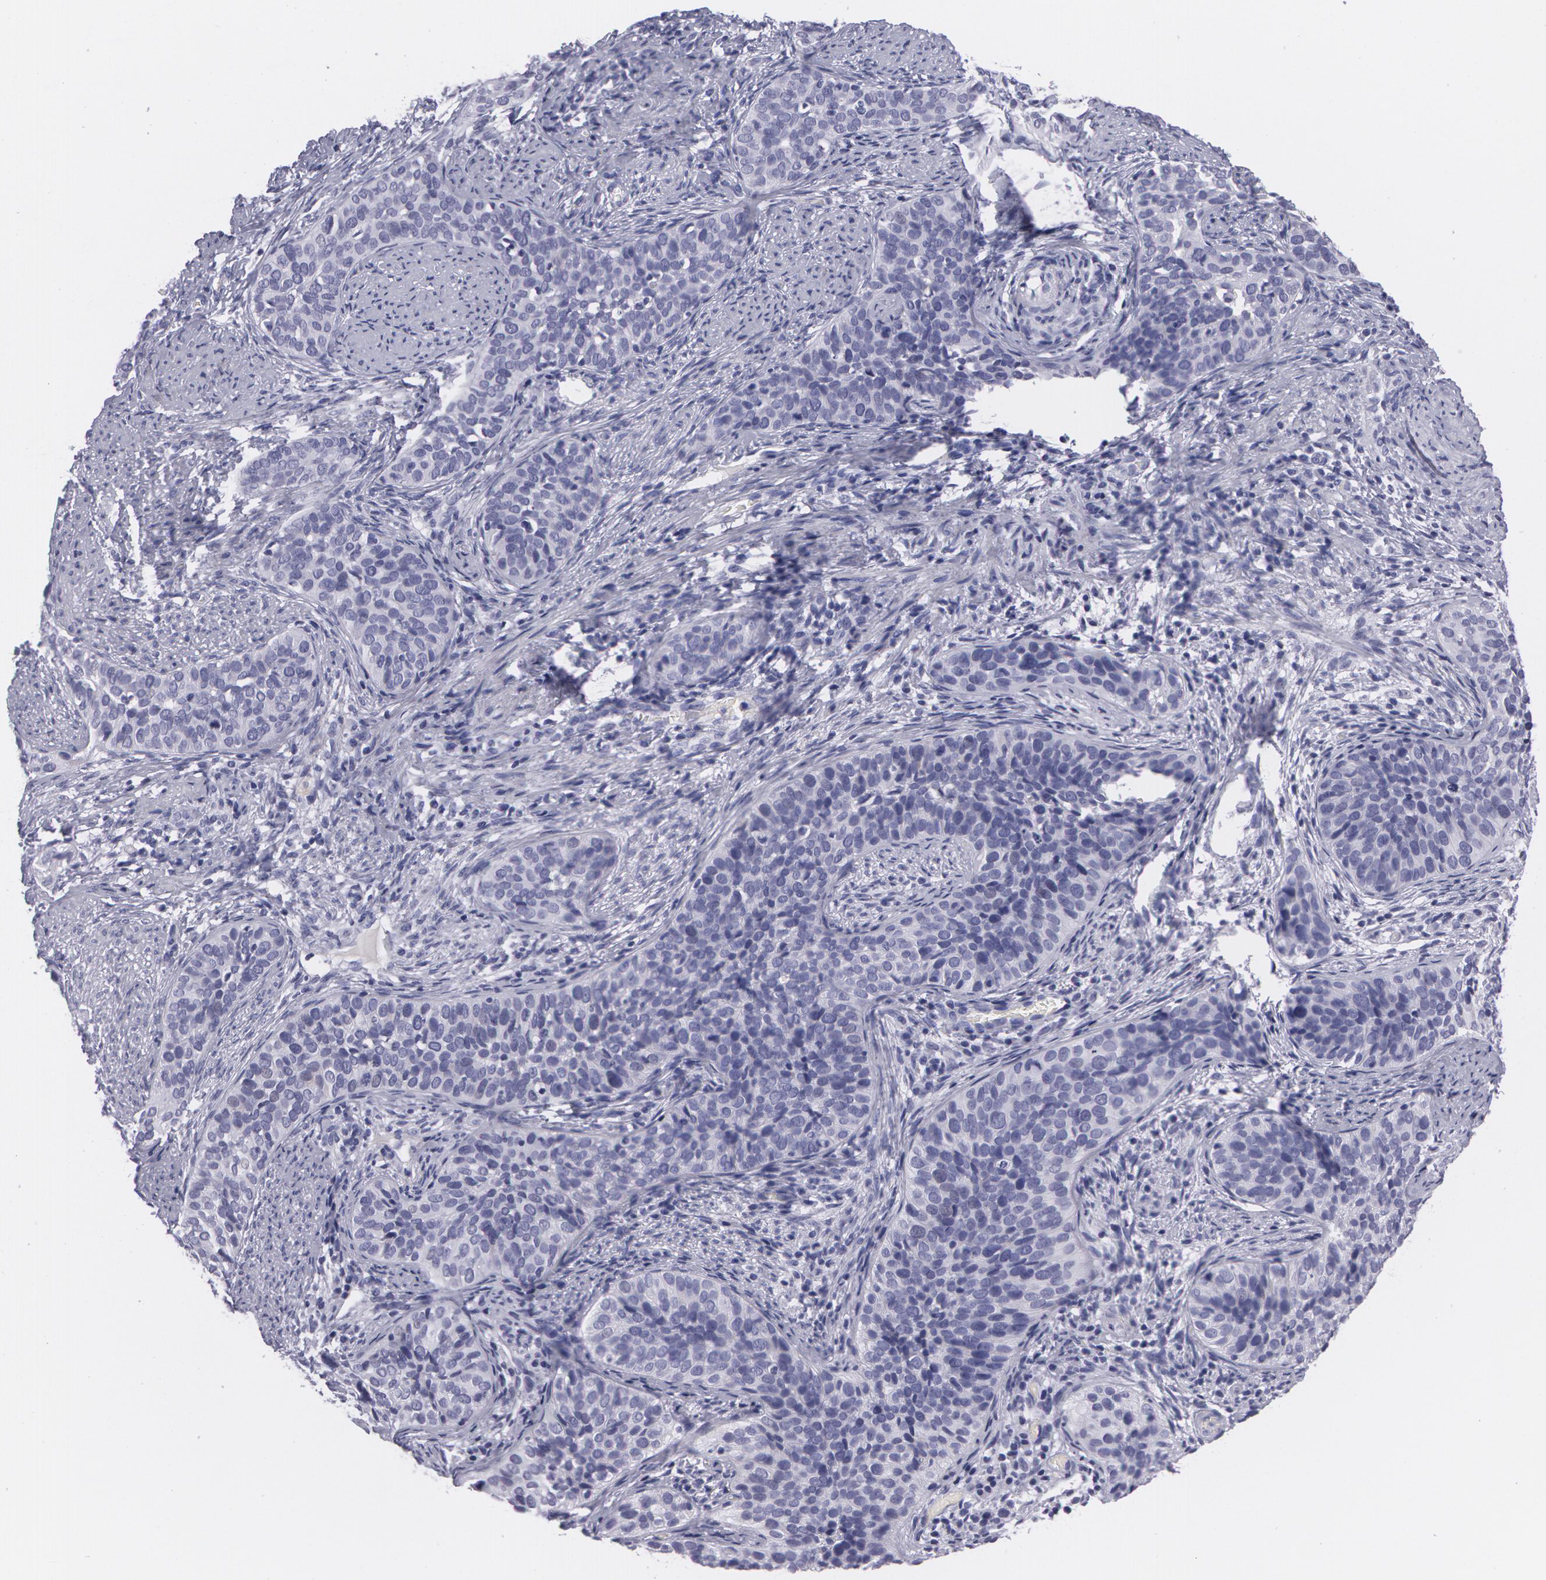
{"staining": {"intensity": "negative", "quantity": "none", "location": "none"}, "tissue": "cervical cancer", "cell_type": "Tumor cells", "image_type": "cancer", "snomed": [{"axis": "morphology", "description": "Squamous cell carcinoma, NOS"}, {"axis": "topography", "description": "Cervix"}], "caption": "There is no significant expression in tumor cells of cervical cancer (squamous cell carcinoma).", "gene": "AMACR", "patient": {"sex": "female", "age": 31}}